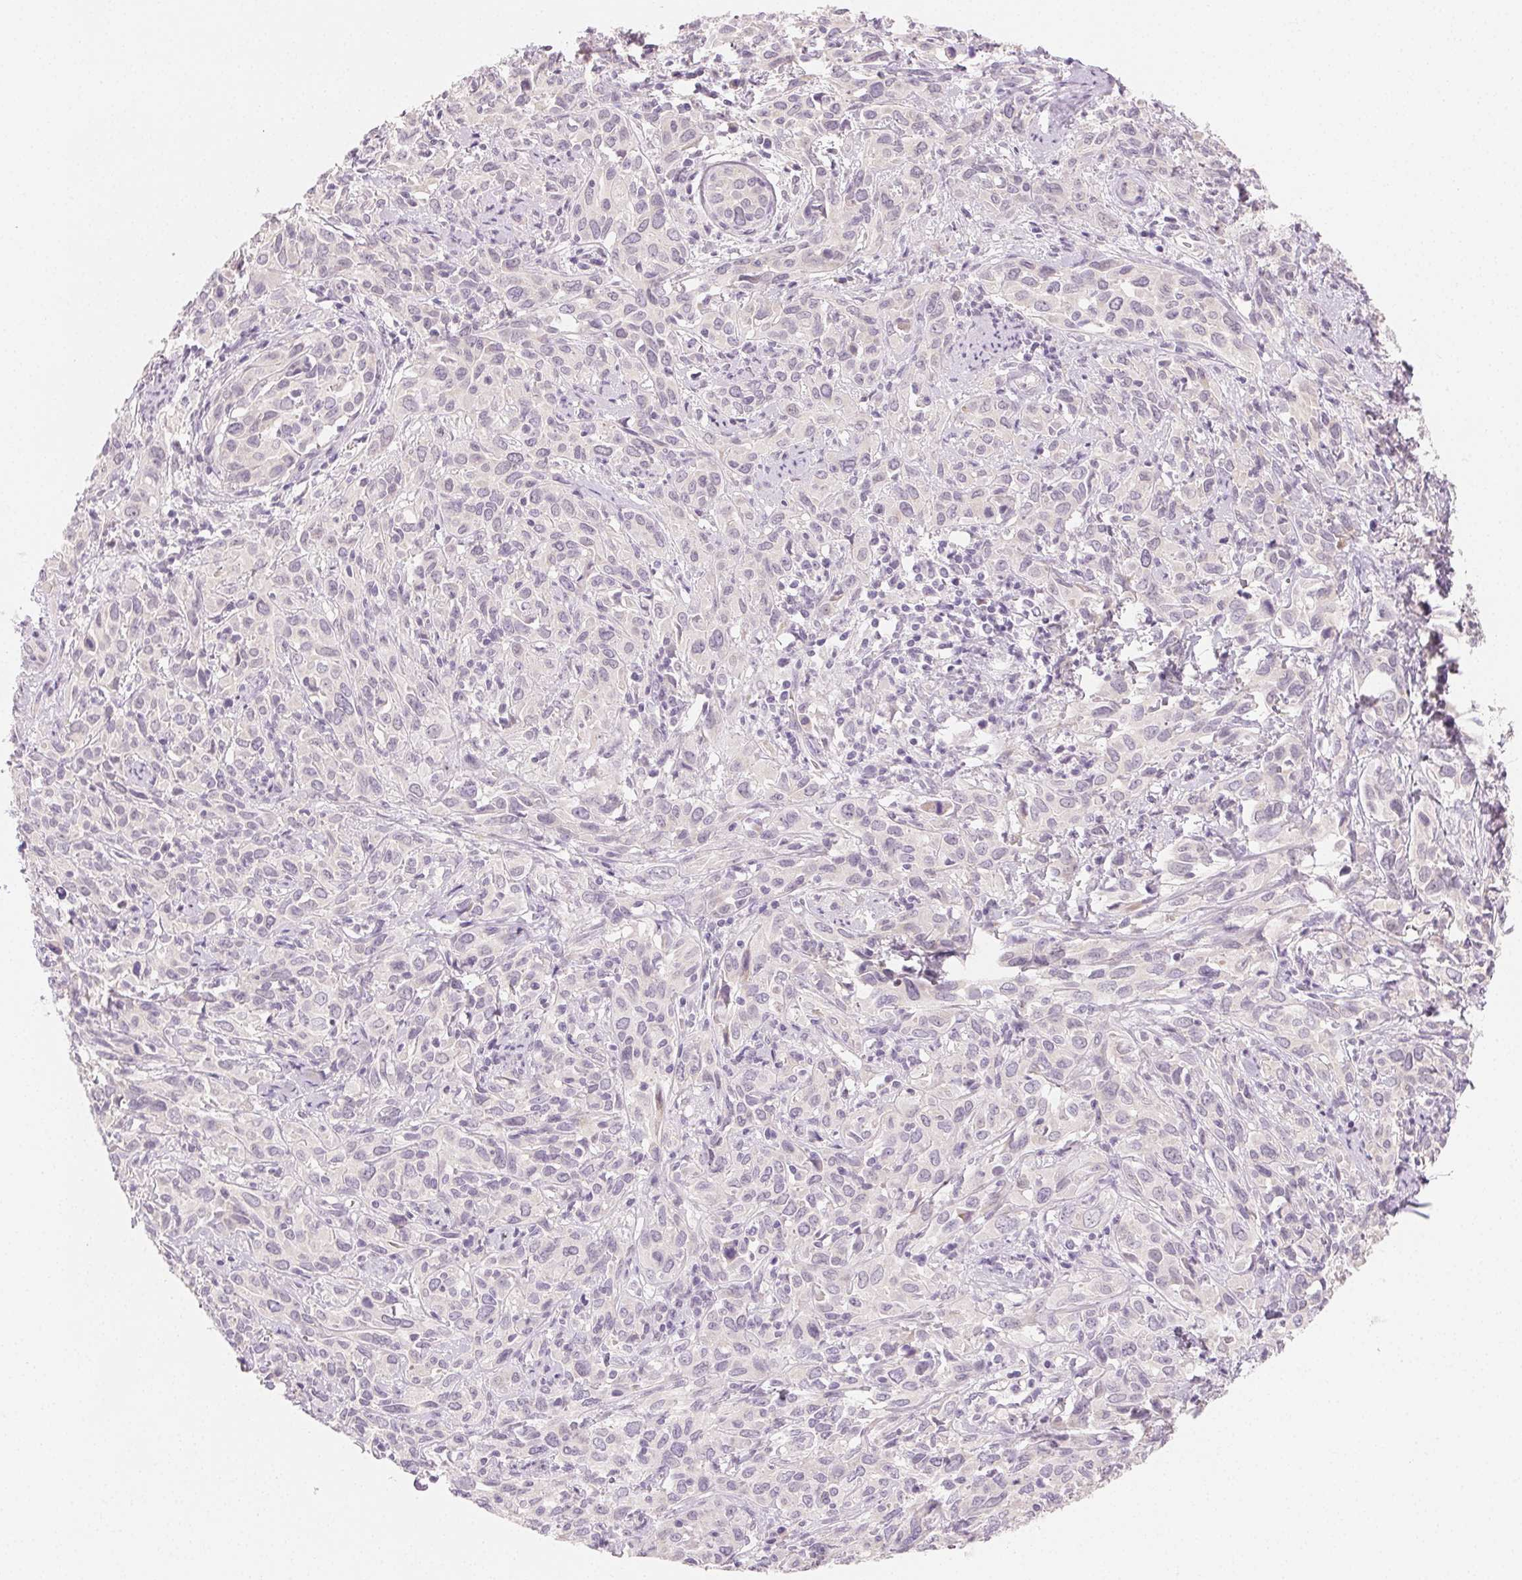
{"staining": {"intensity": "negative", "quantity": "none", "location": "none"}, "tissue": "cervical cancer", "cell_type": "Tumor cells", "image_type": "cancer", "snomed": [{"axis": "morphology", "description": "Normal tissue, NOS"}, {"axis": "morphology", "description": "Squamous cell carcinoma, NOS"}, {"axis": "topography", "description": "Cervix"}], "caption": "This image is of cervical cancer stained with immunohistochemistry (IHC) to label a protein in brown with the nuclei are counter-stained blue. There is no staining in tumor cells.", "gene": "MYBL1", "patient": {"sex": "female", "age": 51}}